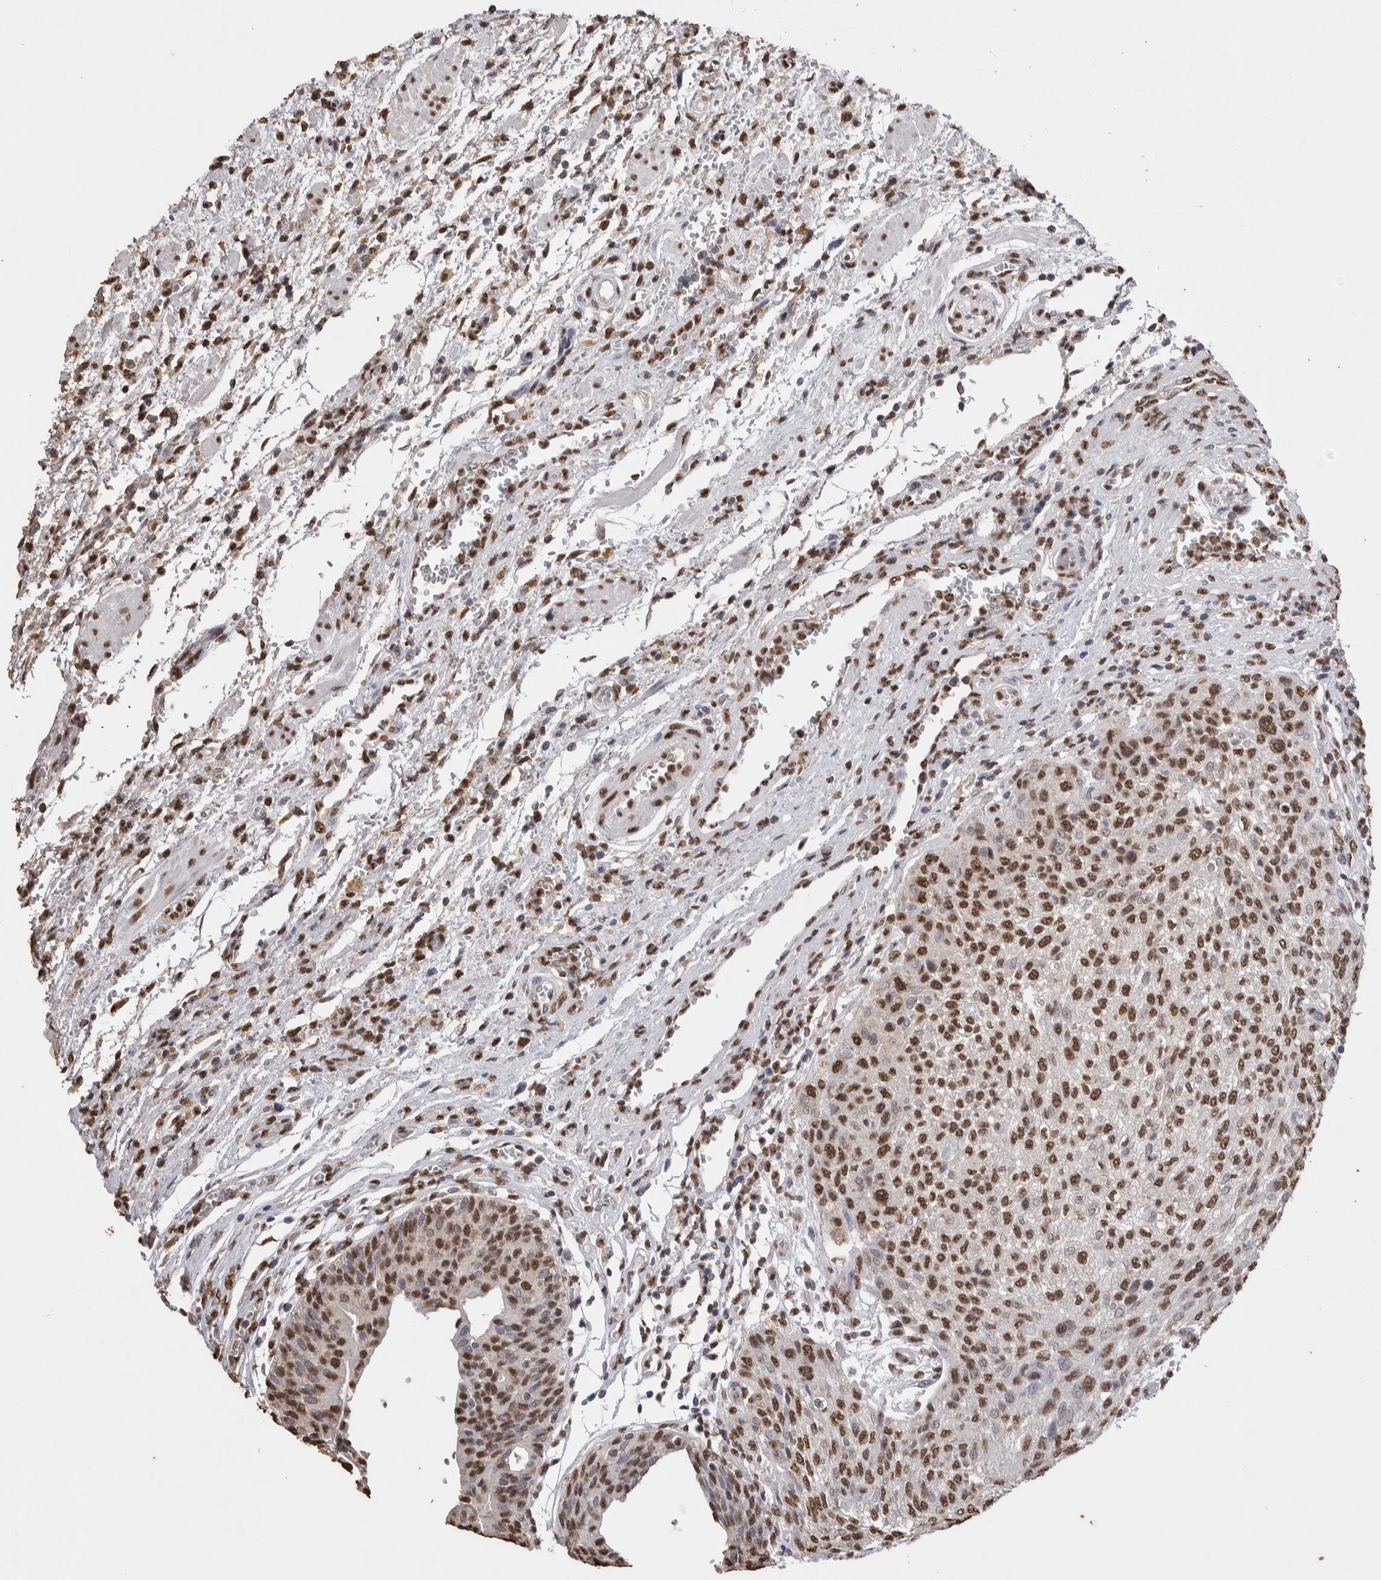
{"staining": {"intensity": "moderate", "quantity": ">75%", "location": "nuclear"}, "tissue": "urothelial cancer", "cell_type": "Tumor cells", "image_type": "cancer", "snomed": [{"axis": "morphology", "description": "Urothelial carcinoma, Low grade"}, {"axis": "morphology", "description": "Urothelial carcinoma, High grade"}, {"axis": "topography", "description": "Urinary bladder"}], "caption": "Moderate nuclear positivity is present in about >75% of tumor cells in urothelial cancer.", "gene": "NTHL1", "patient": {"sex": "male", "age": 35}}